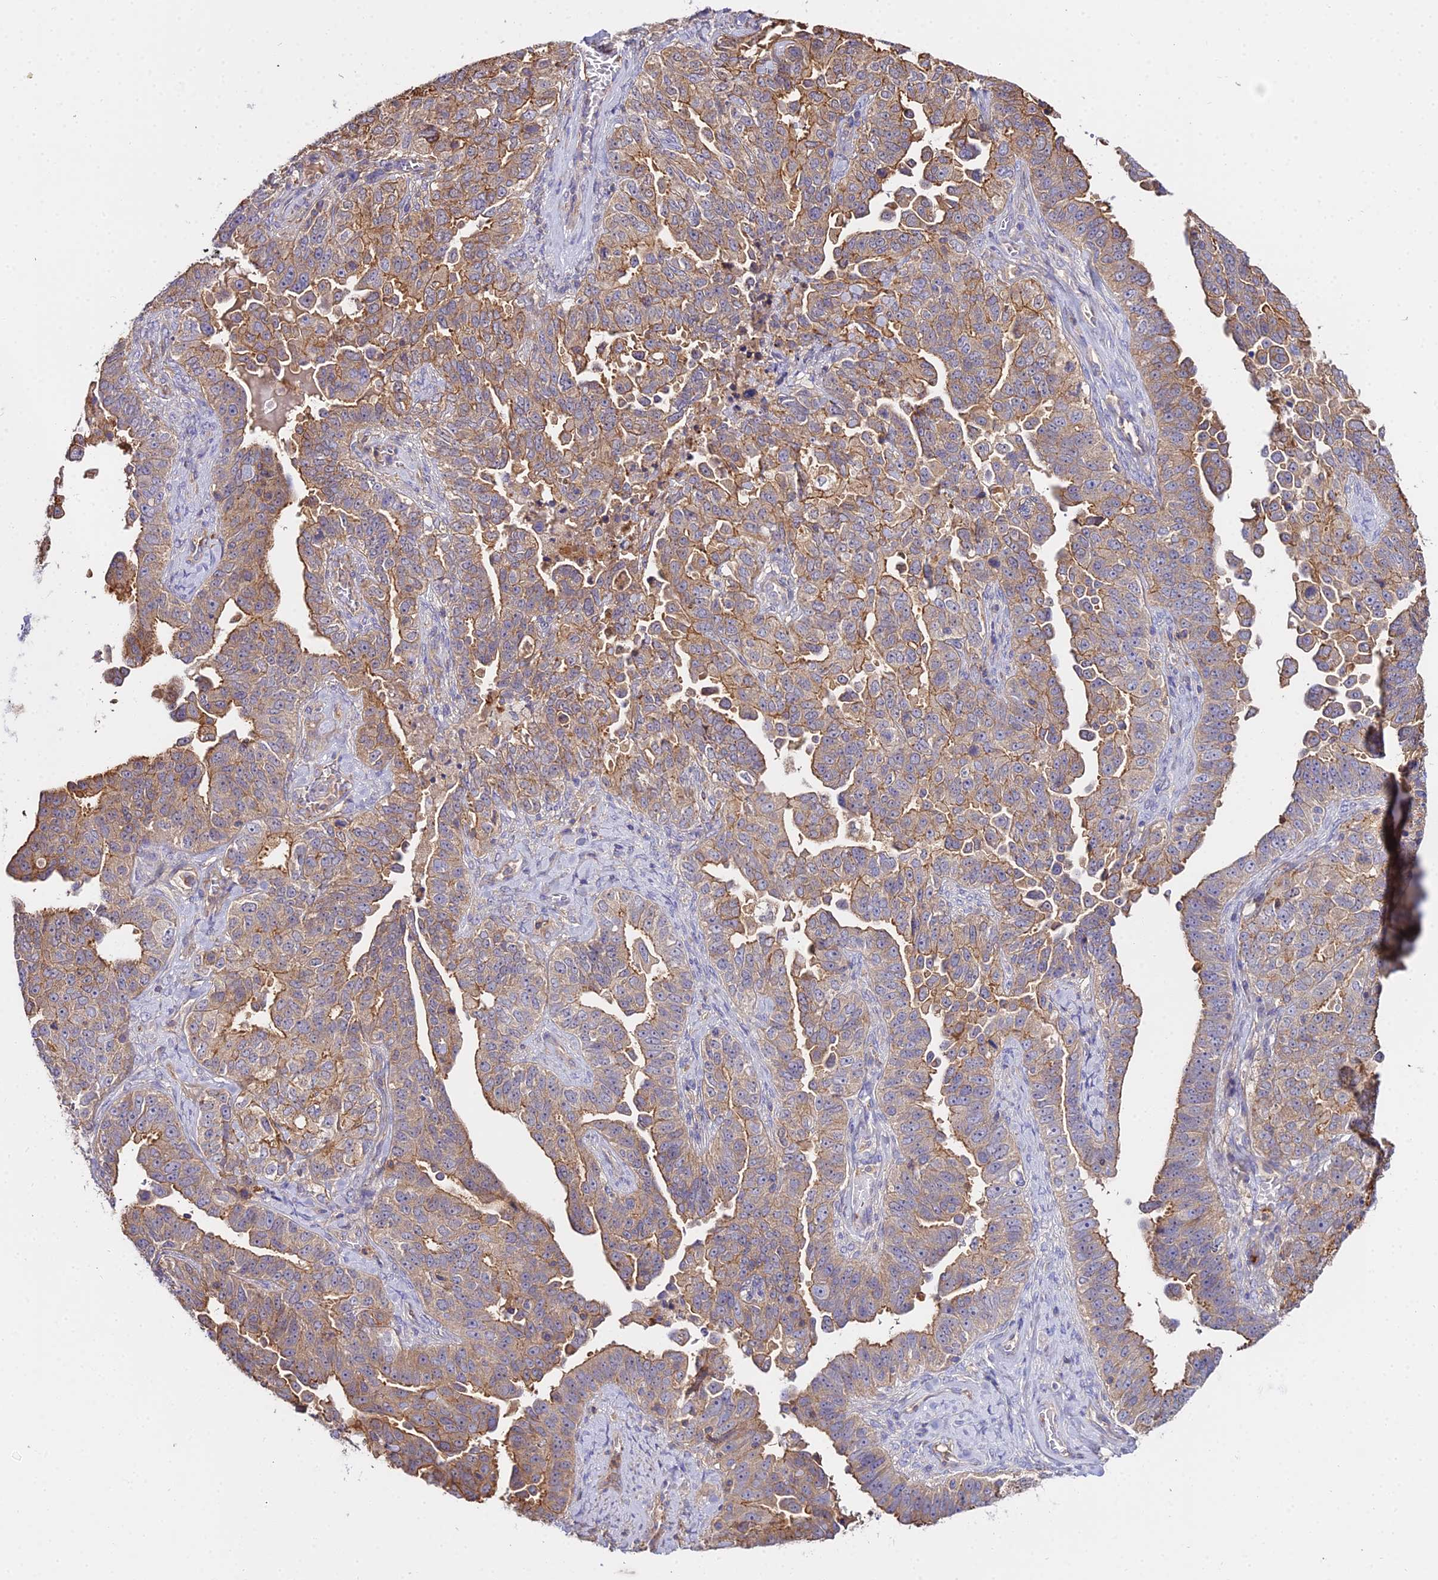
{"staining": {"intensity": "moderate", "quantity": ">75%", "location": "cytoplasmic/membranous"}, "tissue": "ovarian cancer", "cell_type": "Tumor cells", "image_type": "cancer", "snomed": [{"axis": "morphology", "description": "Carcinoma, endometroid"}, {"axis": "topography", "description": "Ovary"}], "caption": "Protein expression analysis of human ovarian endometroid carcinoma reveals moderate cytoplasmic/membranous expression in about >75% of tumor cells.", "gene": "GLYAT", "patient": {"sex": "female", "age": 62}}